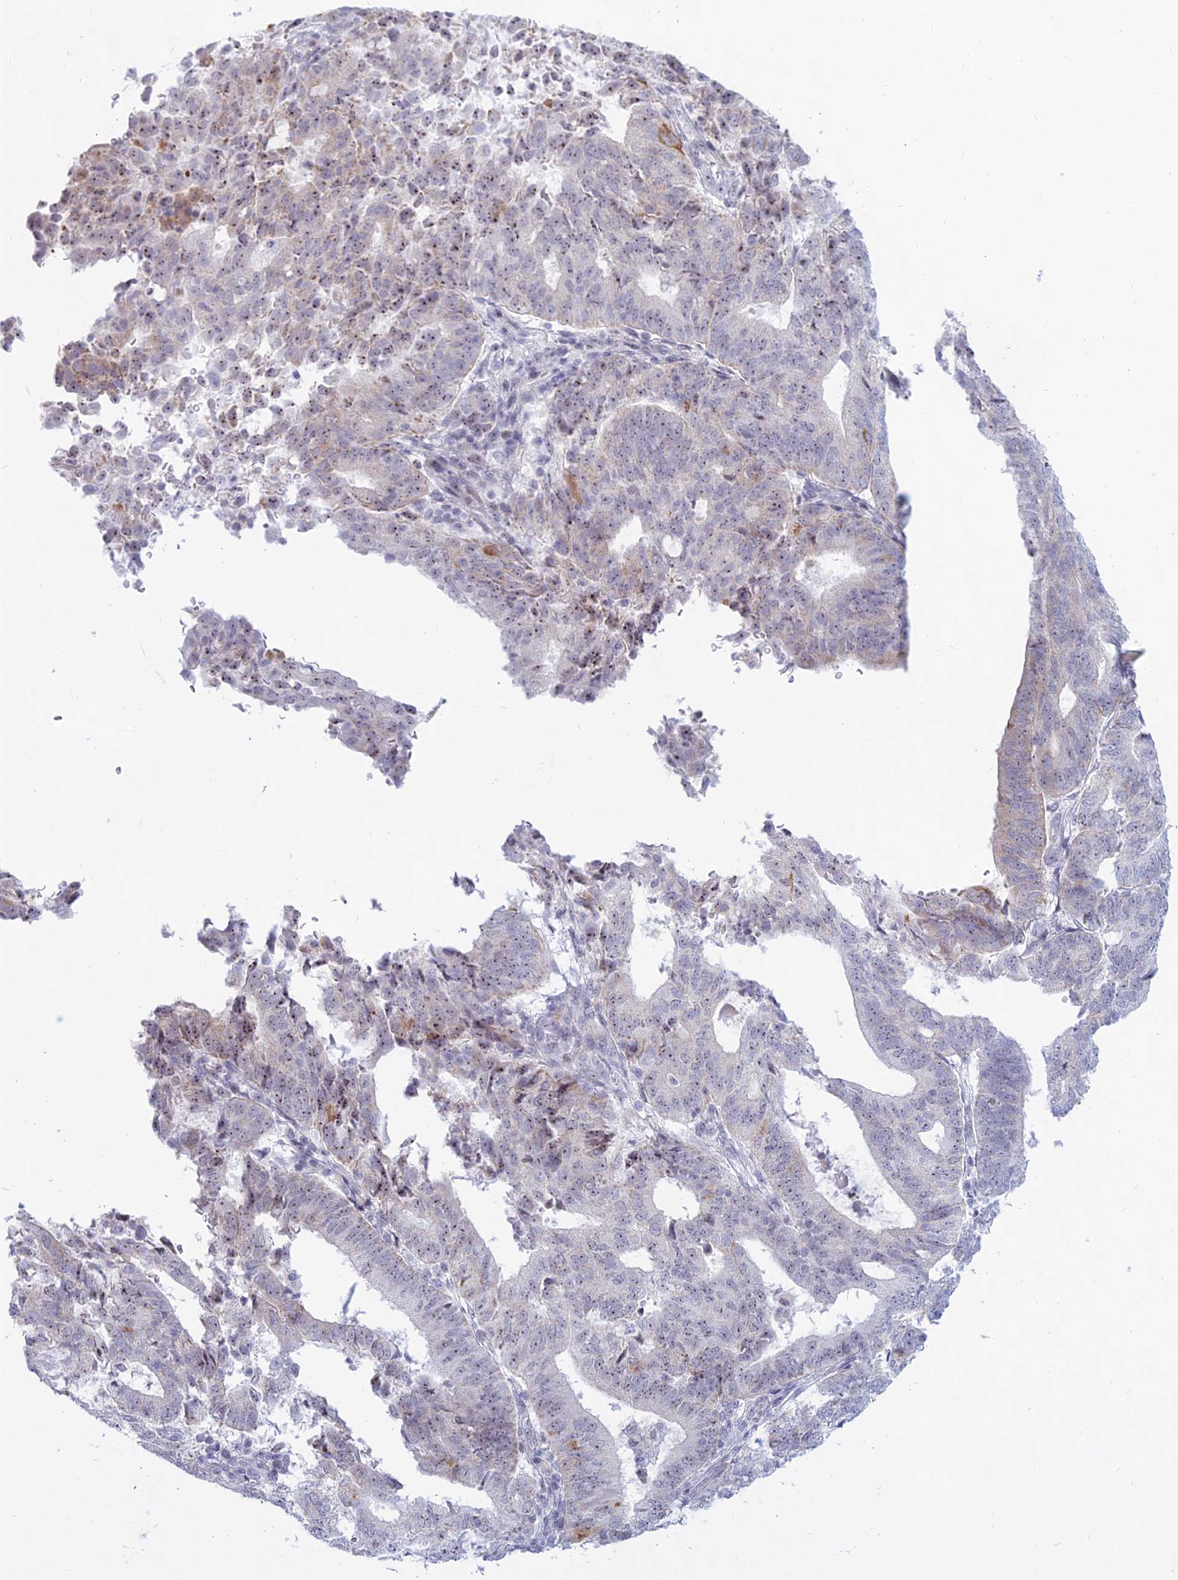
{"staining": {"intensity": "moderate", "quantity": "25%-75%", "location": "nuclear"}, "tissue": "endometrial cancer", "cell_type": "Tumor cells", "image_type": "cancer", "snomed": [{"axis": "morphology", "description": "Adenocarcinoma, NOS"}, {"axis": "topography", "description": "Endometrium"}], "caption": "Brown immunohistochemical staining in endometrial adenocarcinoma reveals moderate nuclear staining in about 25%-75% of tumor cells. The staining was performed using DAB (3,3'-diaminobenzidine) to visualize the protein expression in brown, while the nuclei were stained in blue with hematoxylin (Magnification: 20x).", "gene": "KRR1", "patient": {"sex": "female", "age": 70}}